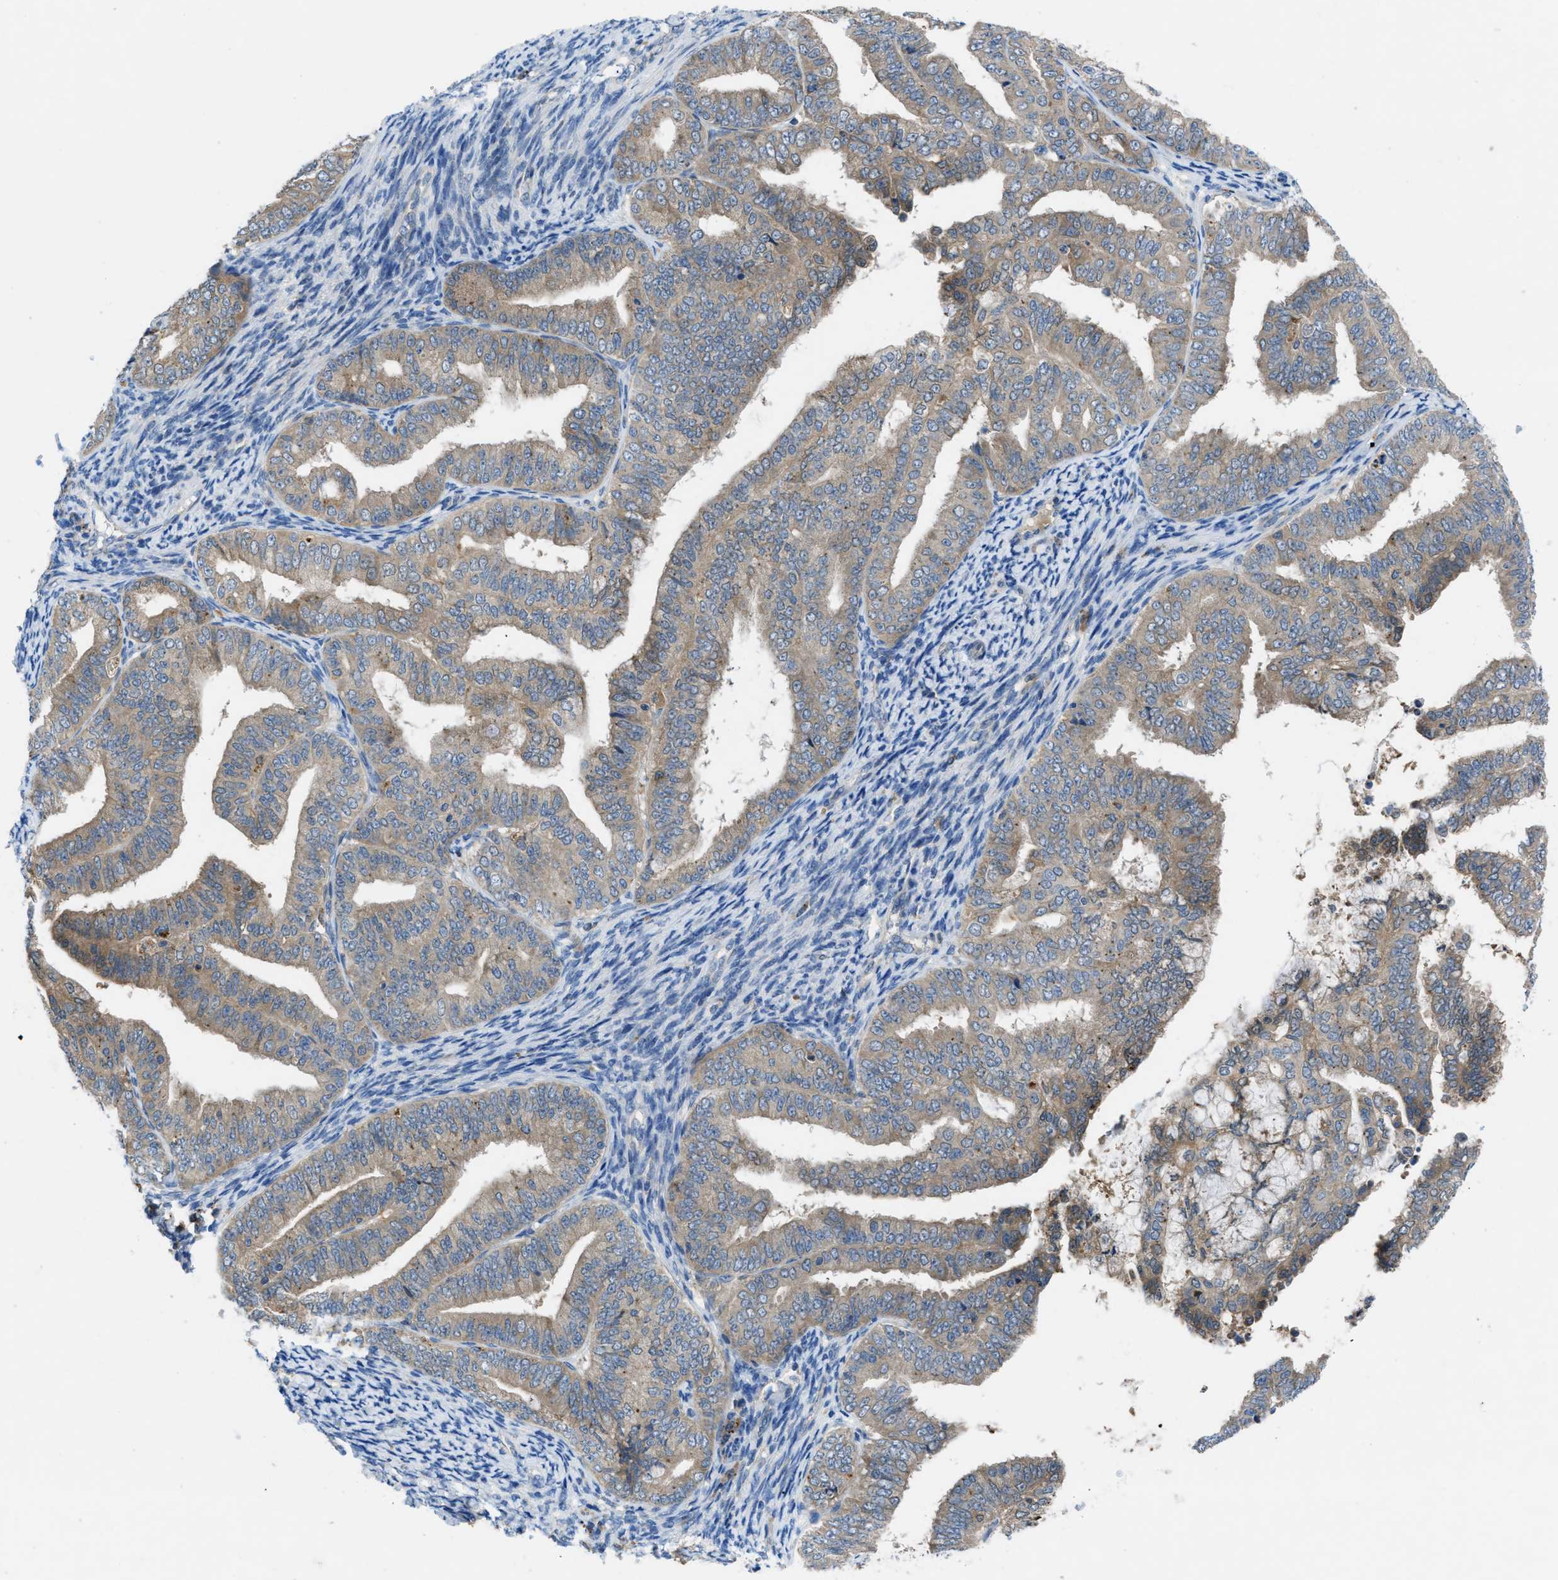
{"staining": {"intensity": "moderate", "quantity": ">75%", "location": "cytoplasmic/membranous"}, "tissue": "endometrial cancer", "cell_type": "Tumor cells", "image_type": "cancer", "snomed": [{"axis": "morphology", "description": "Adenocarcinoma, NOS"}, {"axis": "topography", "description": "Endometrium"}], "caption": "Human endometrial cancer (adenocarcinoma) stained with a protein marker reveals moderate staining in tumor cells.", "gene": "MAP3K20", "patient": {"sex": "female", "age": 63}}